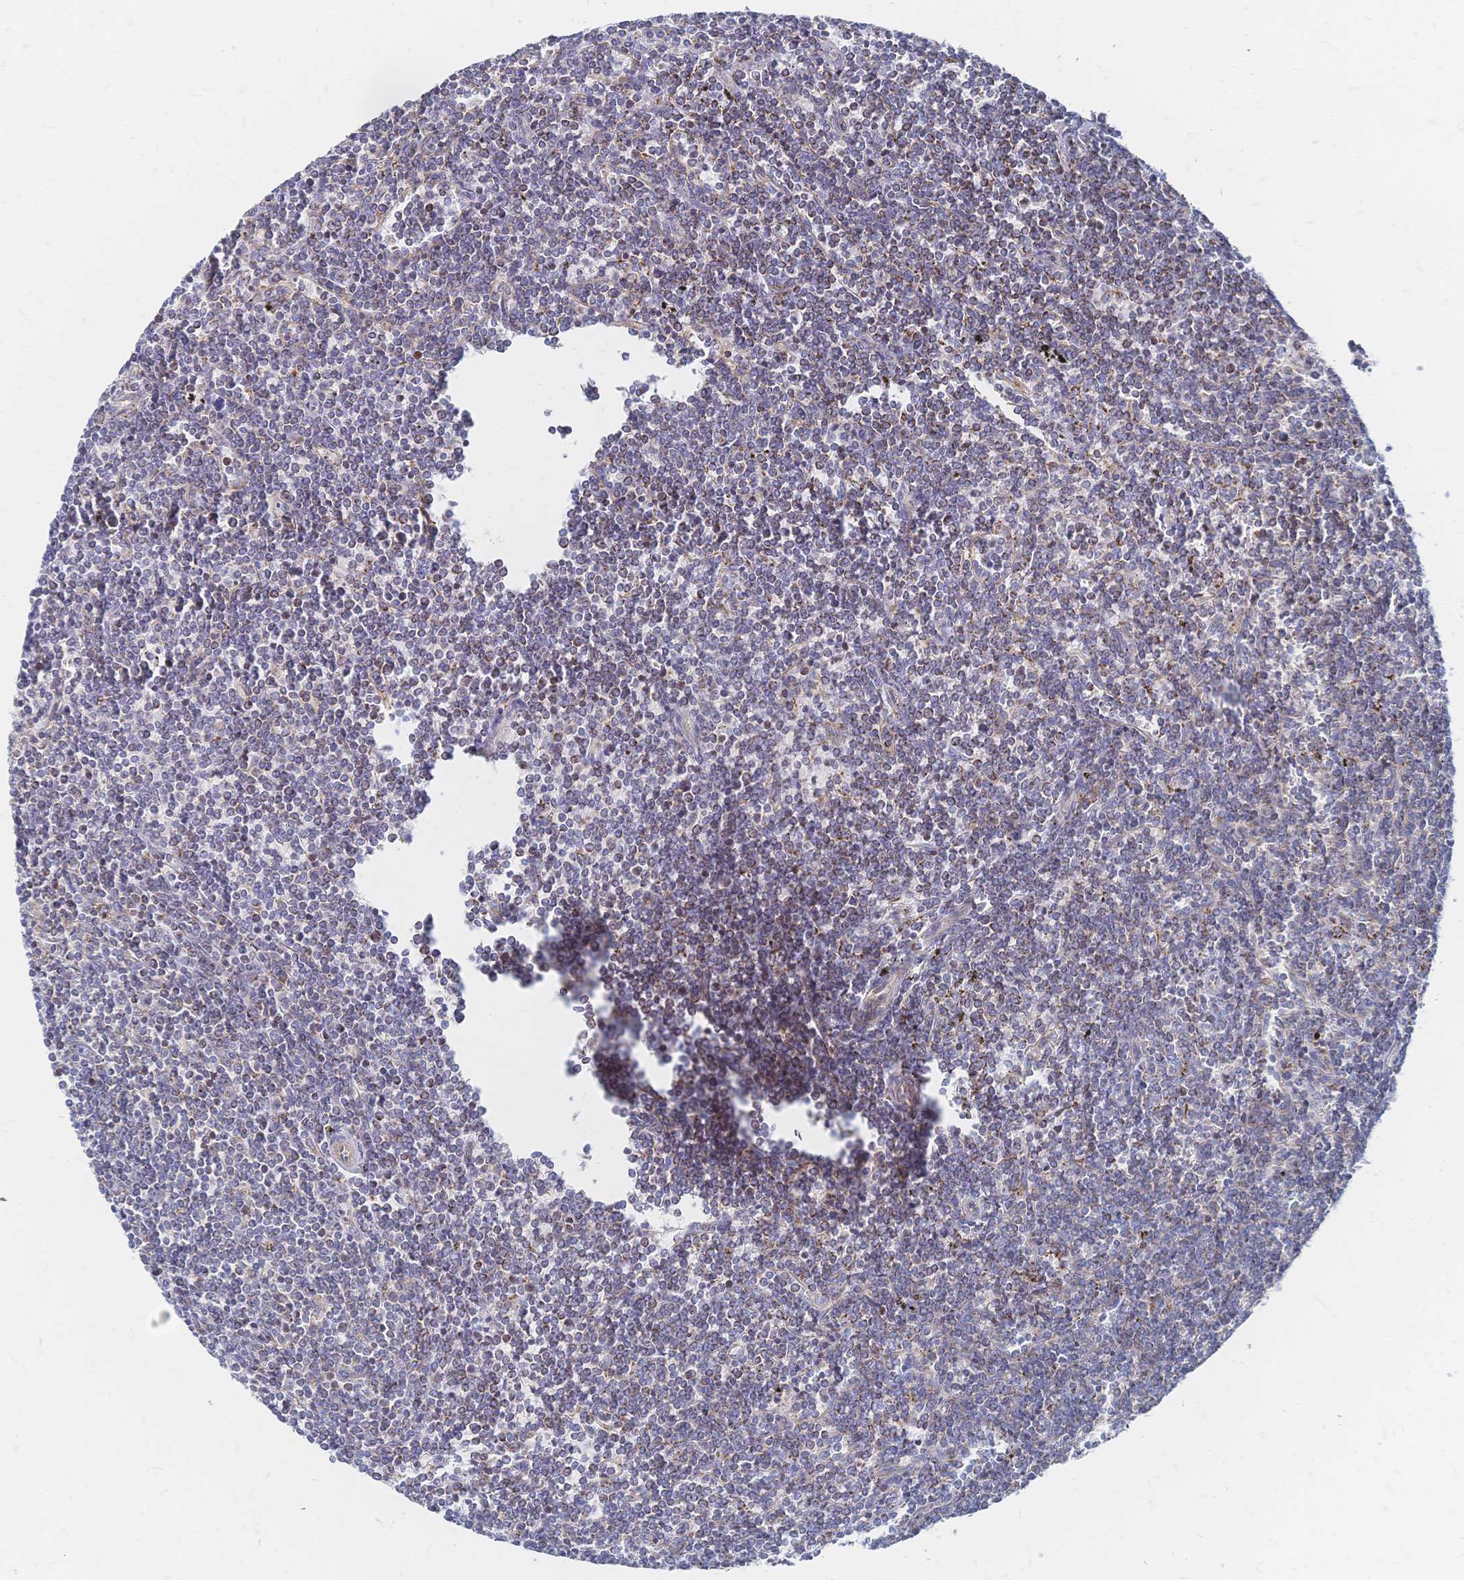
{"staining": {"intensity": "weak", "quantity": ">75%", "location": "cytoplasmic/membranous"}, "tissue": "lymphoma", "cell_type": "Tumor cells", "image_type": "cancer", "snomed": [{"axis": "morphology", "description": "Malignant lymphoma, non-Hodgkin's type, Low grade"}, {"axis": "topography", "description": "Spleen"}], "caption": "Immunohistochemical staining of lymphoma demonstrates weak cytoplasmic/membranous protein positivity in approximately >75% of tumor cells. (DAB (3,3'-diaminobenzidine) IHC with brightfield microscopy, high magnification).", "gene": "SORBS1", "patient": {"sex": "male", "age": 78}}